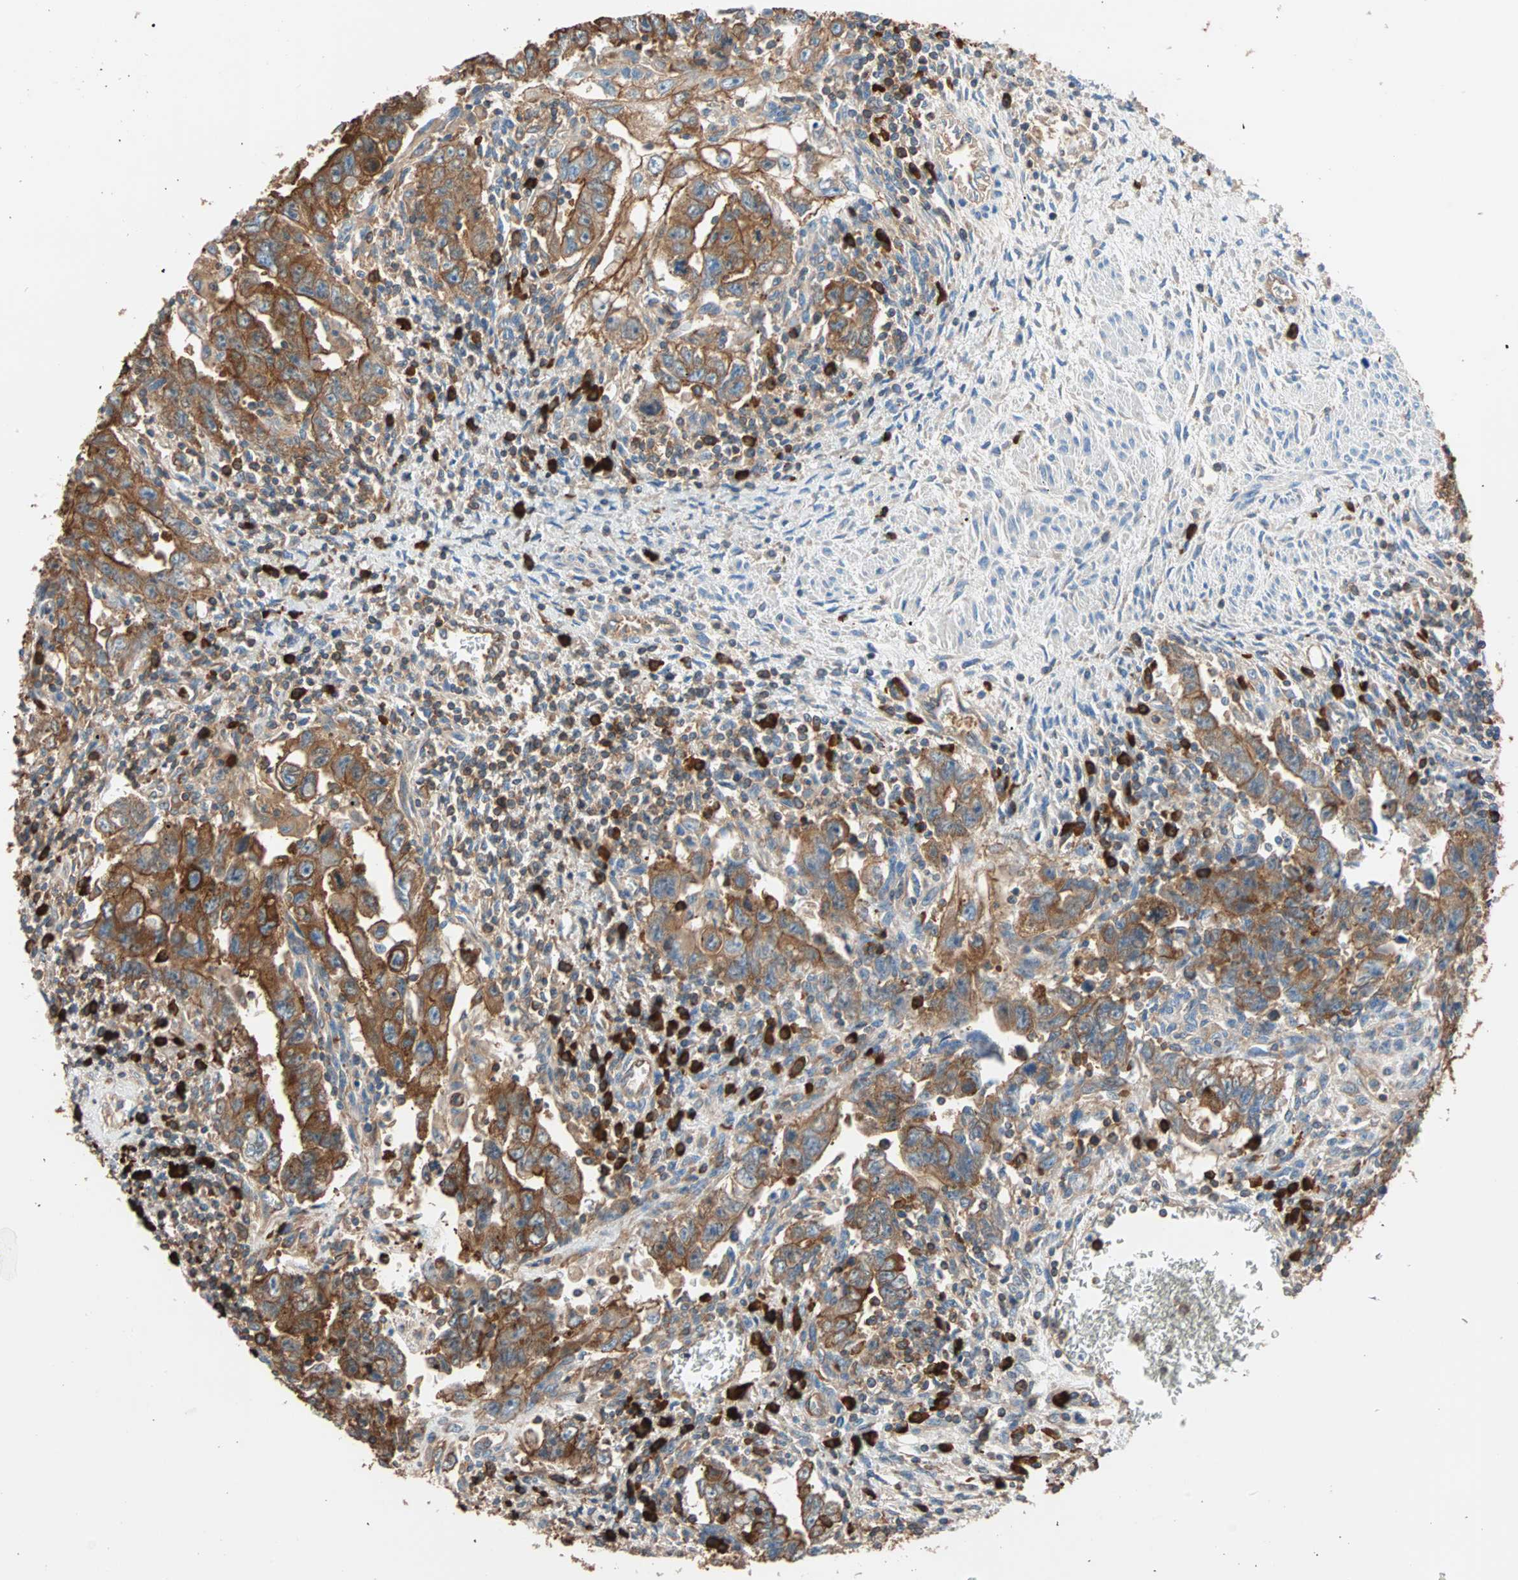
{"staining": {"intensity": "strong", "quantity": ">75%", "location": "cytoplasmic/membranous"}, "tissue": "testis cancer", "cell_type": "Tumor cells", "image_type": "cancer", "snomed": [{"axis": "morphology", "description": "Carcinoma, Embryonal, NOS"}, {"axis": "topography", "description": "Testis"}], "caption": "DAB immunohistochemical staining of human embryonal carcinoma (testis) exhibits strong cytoplasmic/membranous protein positivity in approximately >75% of tumor cells. The staining is performed using DAB brown chromogen to label protein expression. The nuclei are counter-stained blue using hematoxylin.", "gene": "EEF2", "patient": {"sex": "male", "age": 28}}